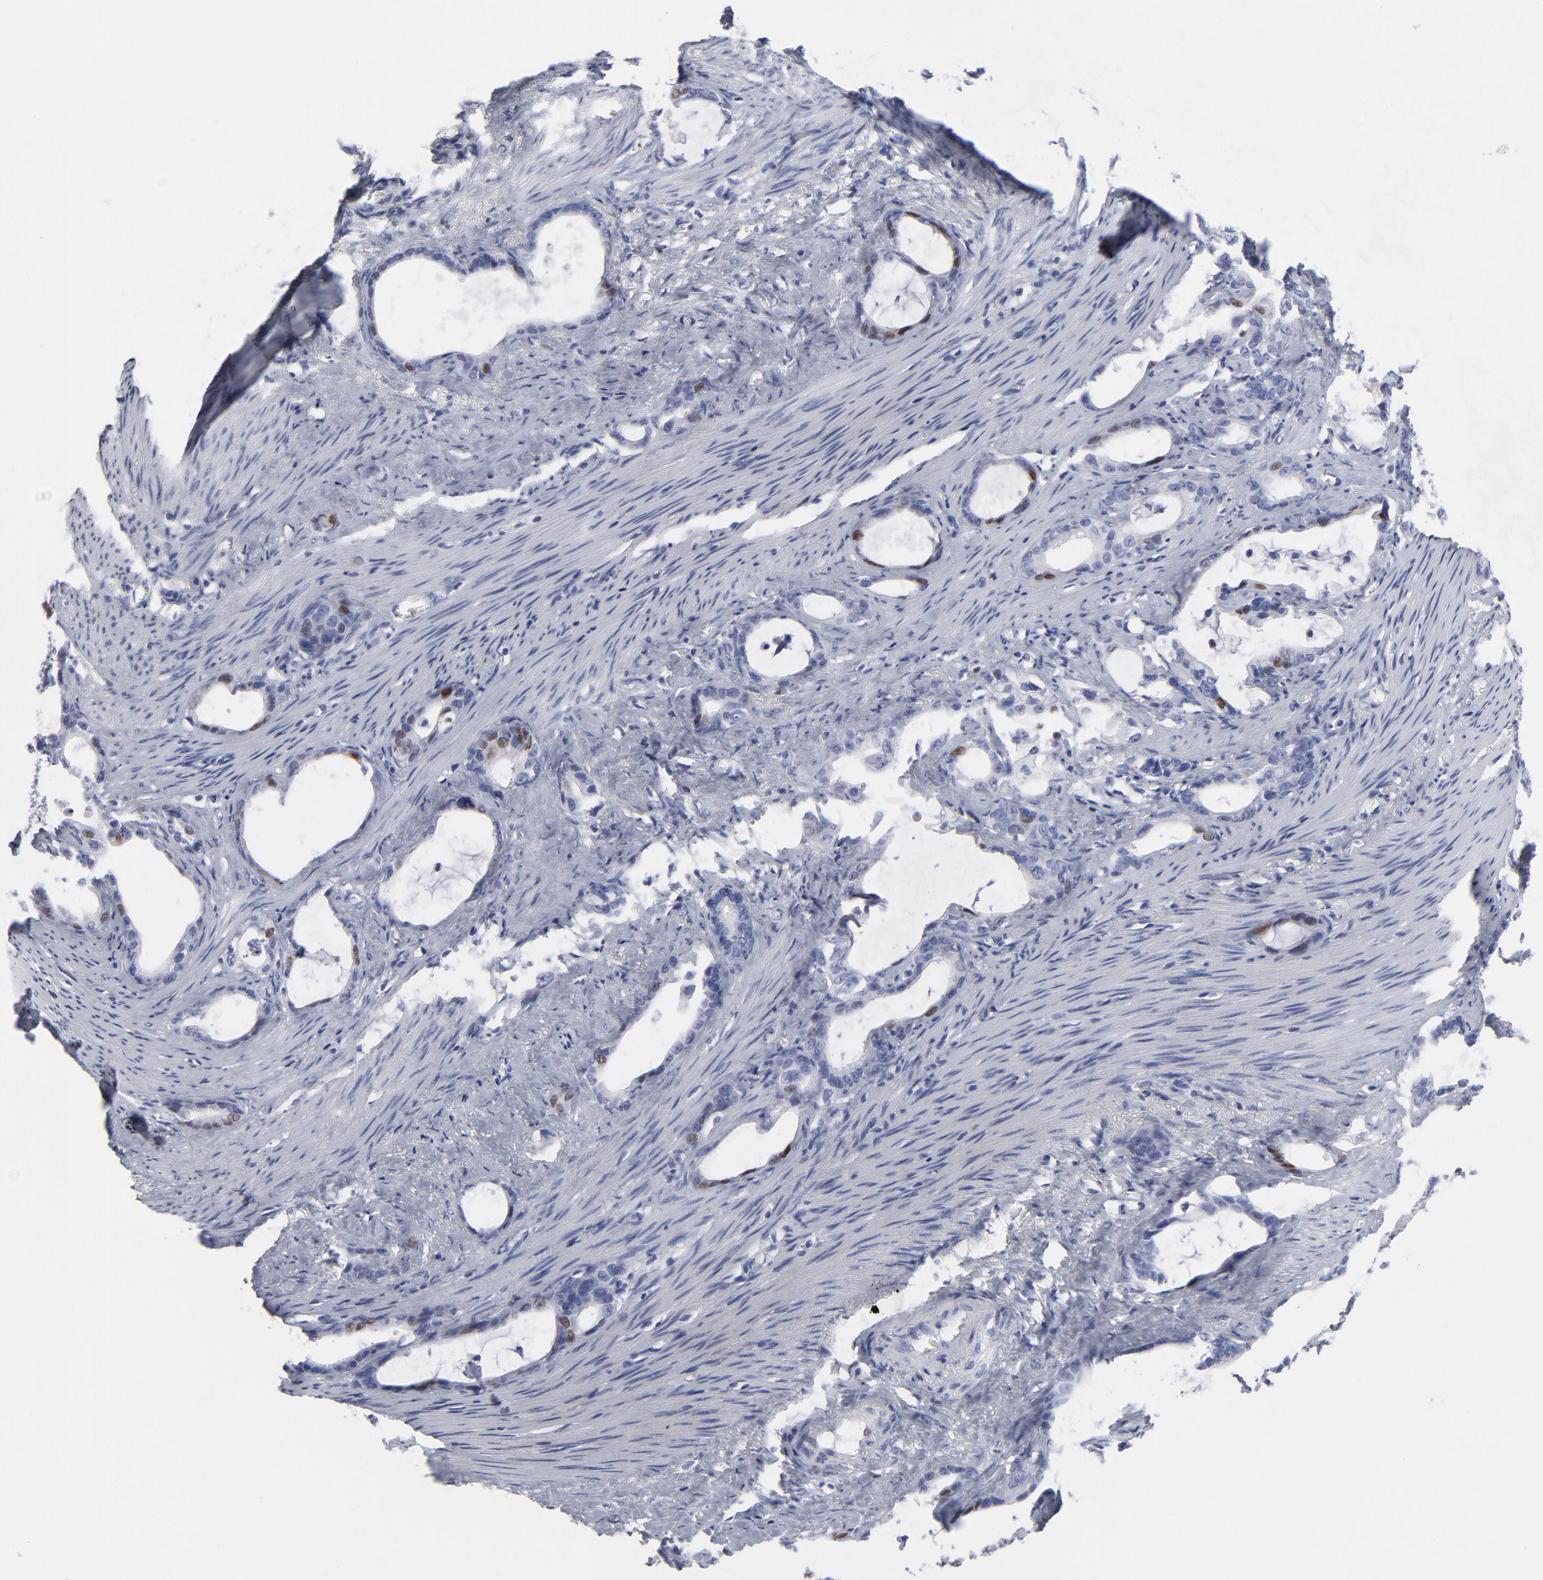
{"staining": {"intensity": "strong", "quantity": "<25%", "location": "nuclear"}, "tissue": "stomach cancer", "cell_type": "Tumor cells", "image_type": "cancer", "snomed": [{"axis": "morphology", "description": "Adenocarcinoma, NOS"}, {"axis": "topography", "description": "Stomach"}], "caption": "Immunohistochemical staining of adenocarcinoma (stomach) displays medium levels of strong nuclear protein staining in approximately <25% of tumor cells. The staining is performed using DAB (3,3'-diaminobenzidine) brown chromogen to label protein expression. The nuclei are counter-stained blue using hematoxylin.", "gene": "MCM7", "patient": {"sex": "female", "age": 75}}